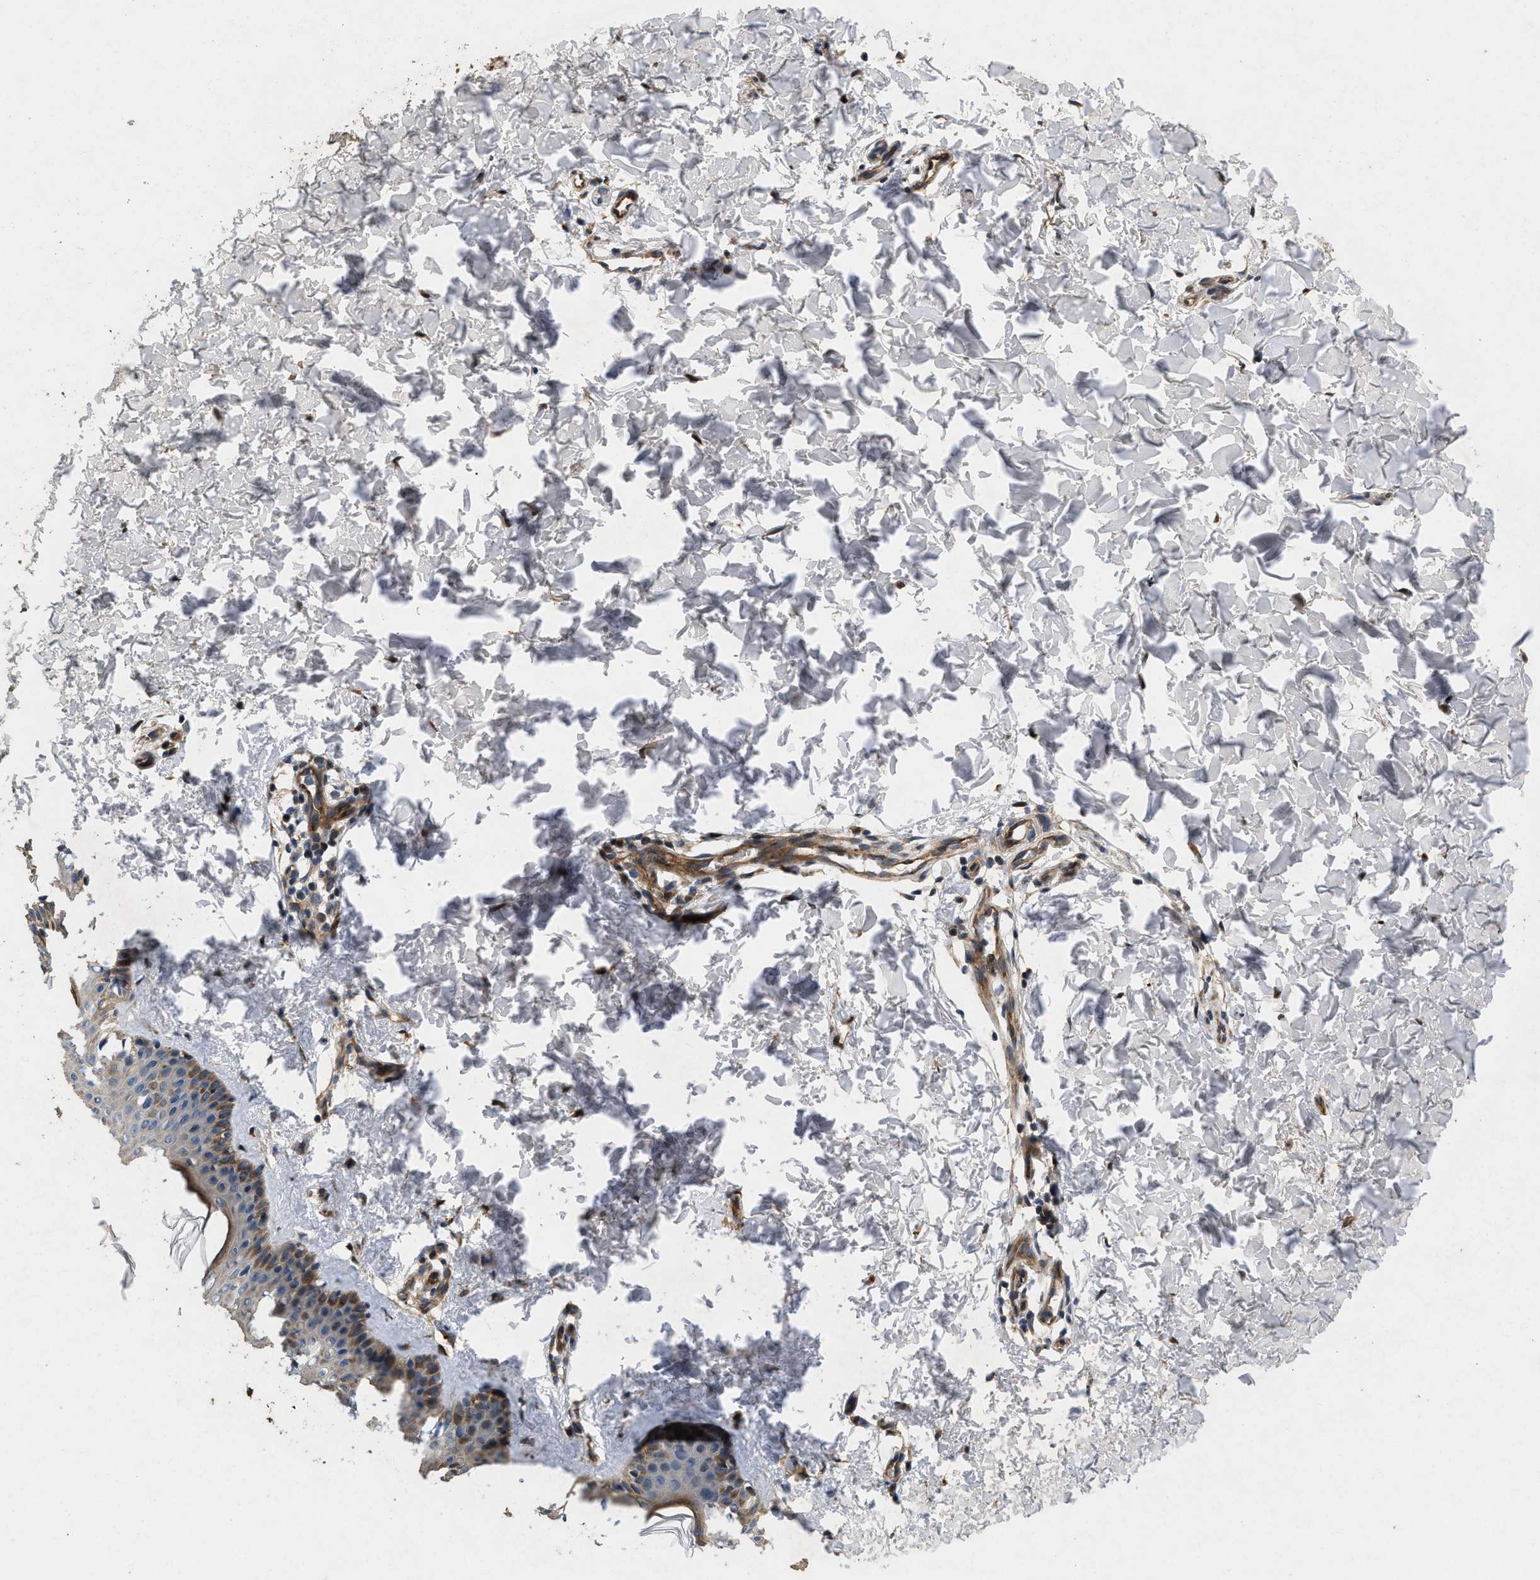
{"staining": {"intensity": "moderate", "quantity": ">75%", "location": "cytoplasmic/membranous"}, "tissue": "skin", "cell_type": "Fibroblasts", "image_type": "normal", "snomed": [{"axis": "morphology", "description": "Normal tissue, NOS"}, {"axis": "topography", "description": "Skin"}], "caption": "Protein expression analysis of normal skin shows moderate cytoplasmic/membranous positivity in approximately >75% of fibroblasts. (brown staining indicates protein expression, while blue staining denotes nuclei).", "gene": "HSPA12B", "patient": {"sex": "female", "age": 41}}